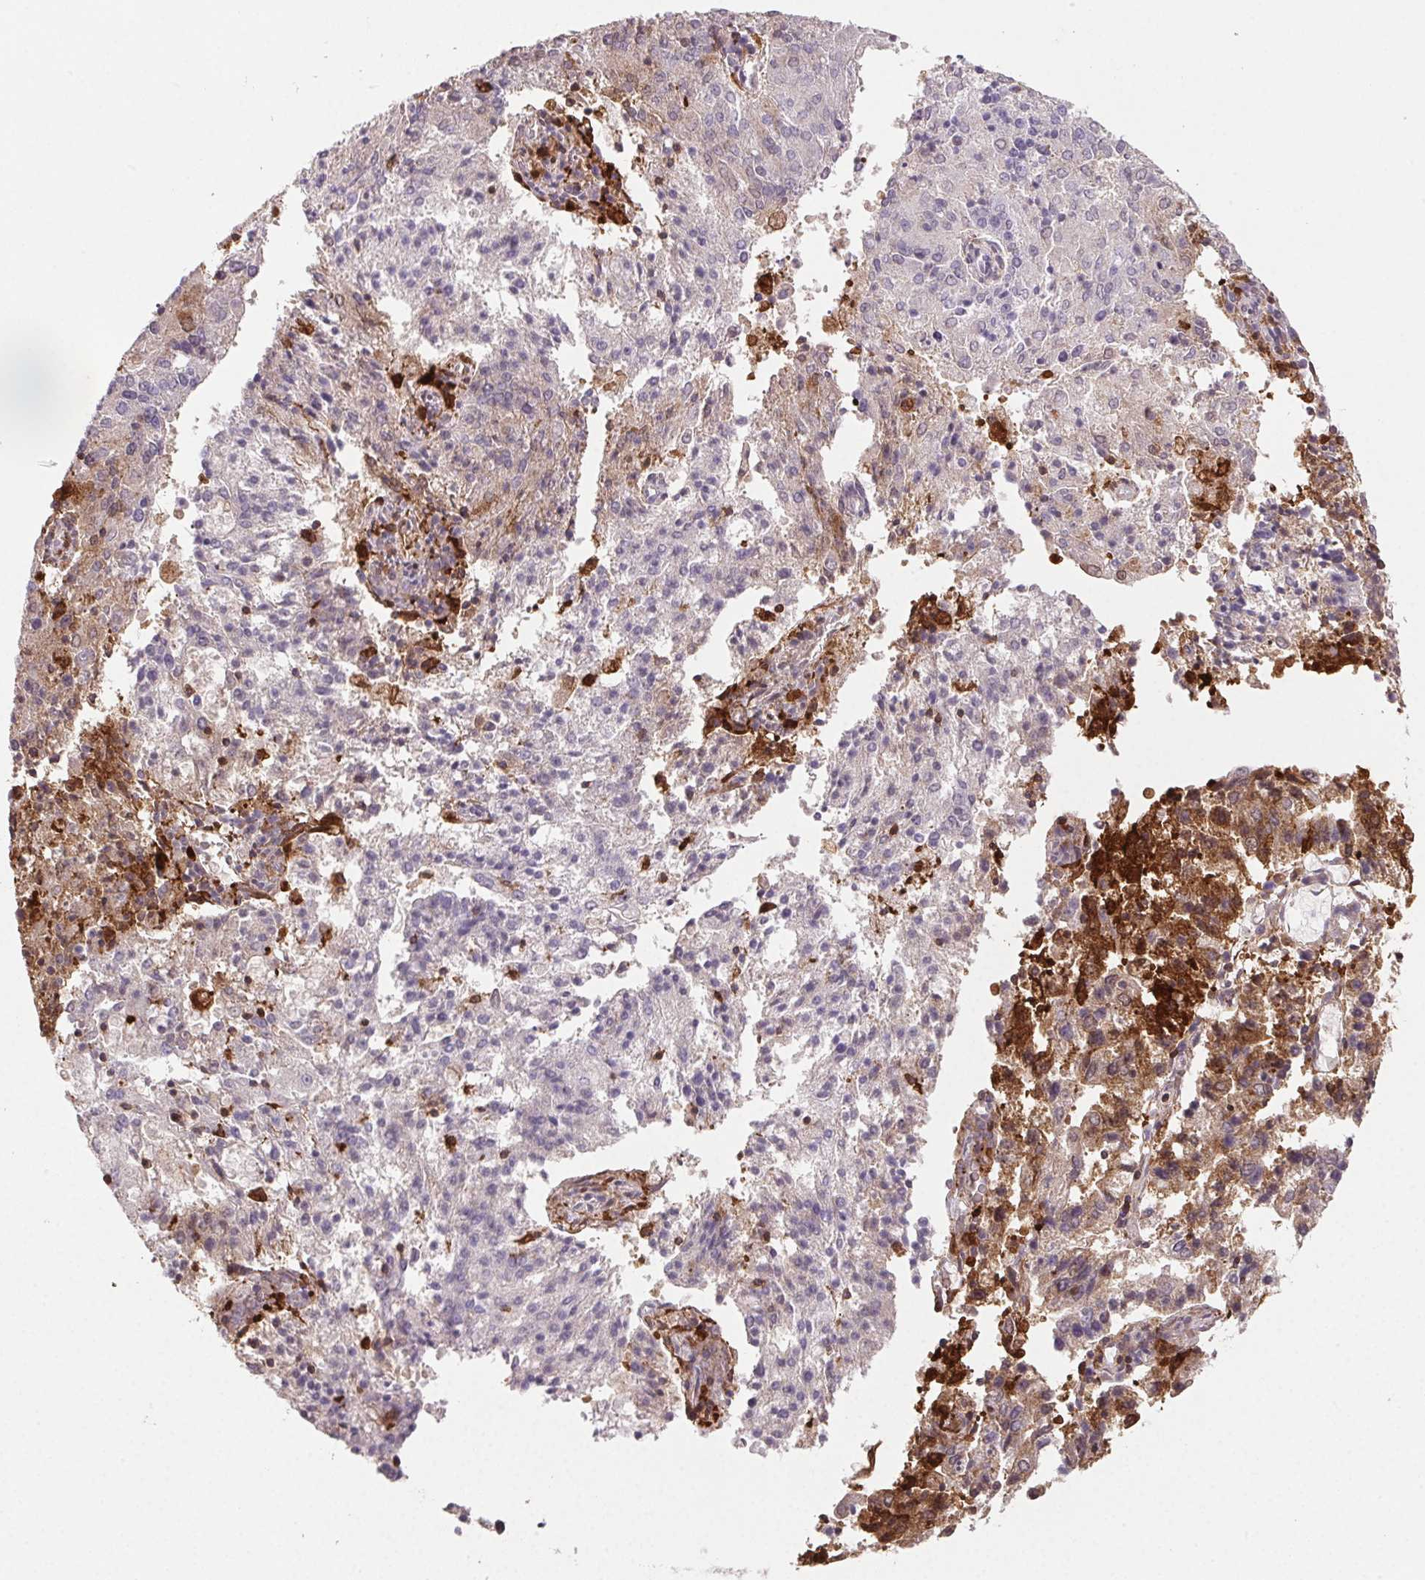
{"staining": {"intensity": "strong", "quantity": "<25%", "location": "cytoplasmic/membranous"}, "tissue": "endometrial cancer", "cell_type": "Tumor cells", "image_type": "cancer", "snomed": [{"axis": "morphology", "description": "Adenocarcinoma, NOS"}, {"axis": "topography", "description": "Endometrium"}], "caption": "A medium amount of strong cytoplasmic/membranous expression is present in approximately <25% of tumor cells in adenocarcinoma (endometrial) tissue.", "gene": "GBP1", "patient": {"sex": "female", "age": 82}}